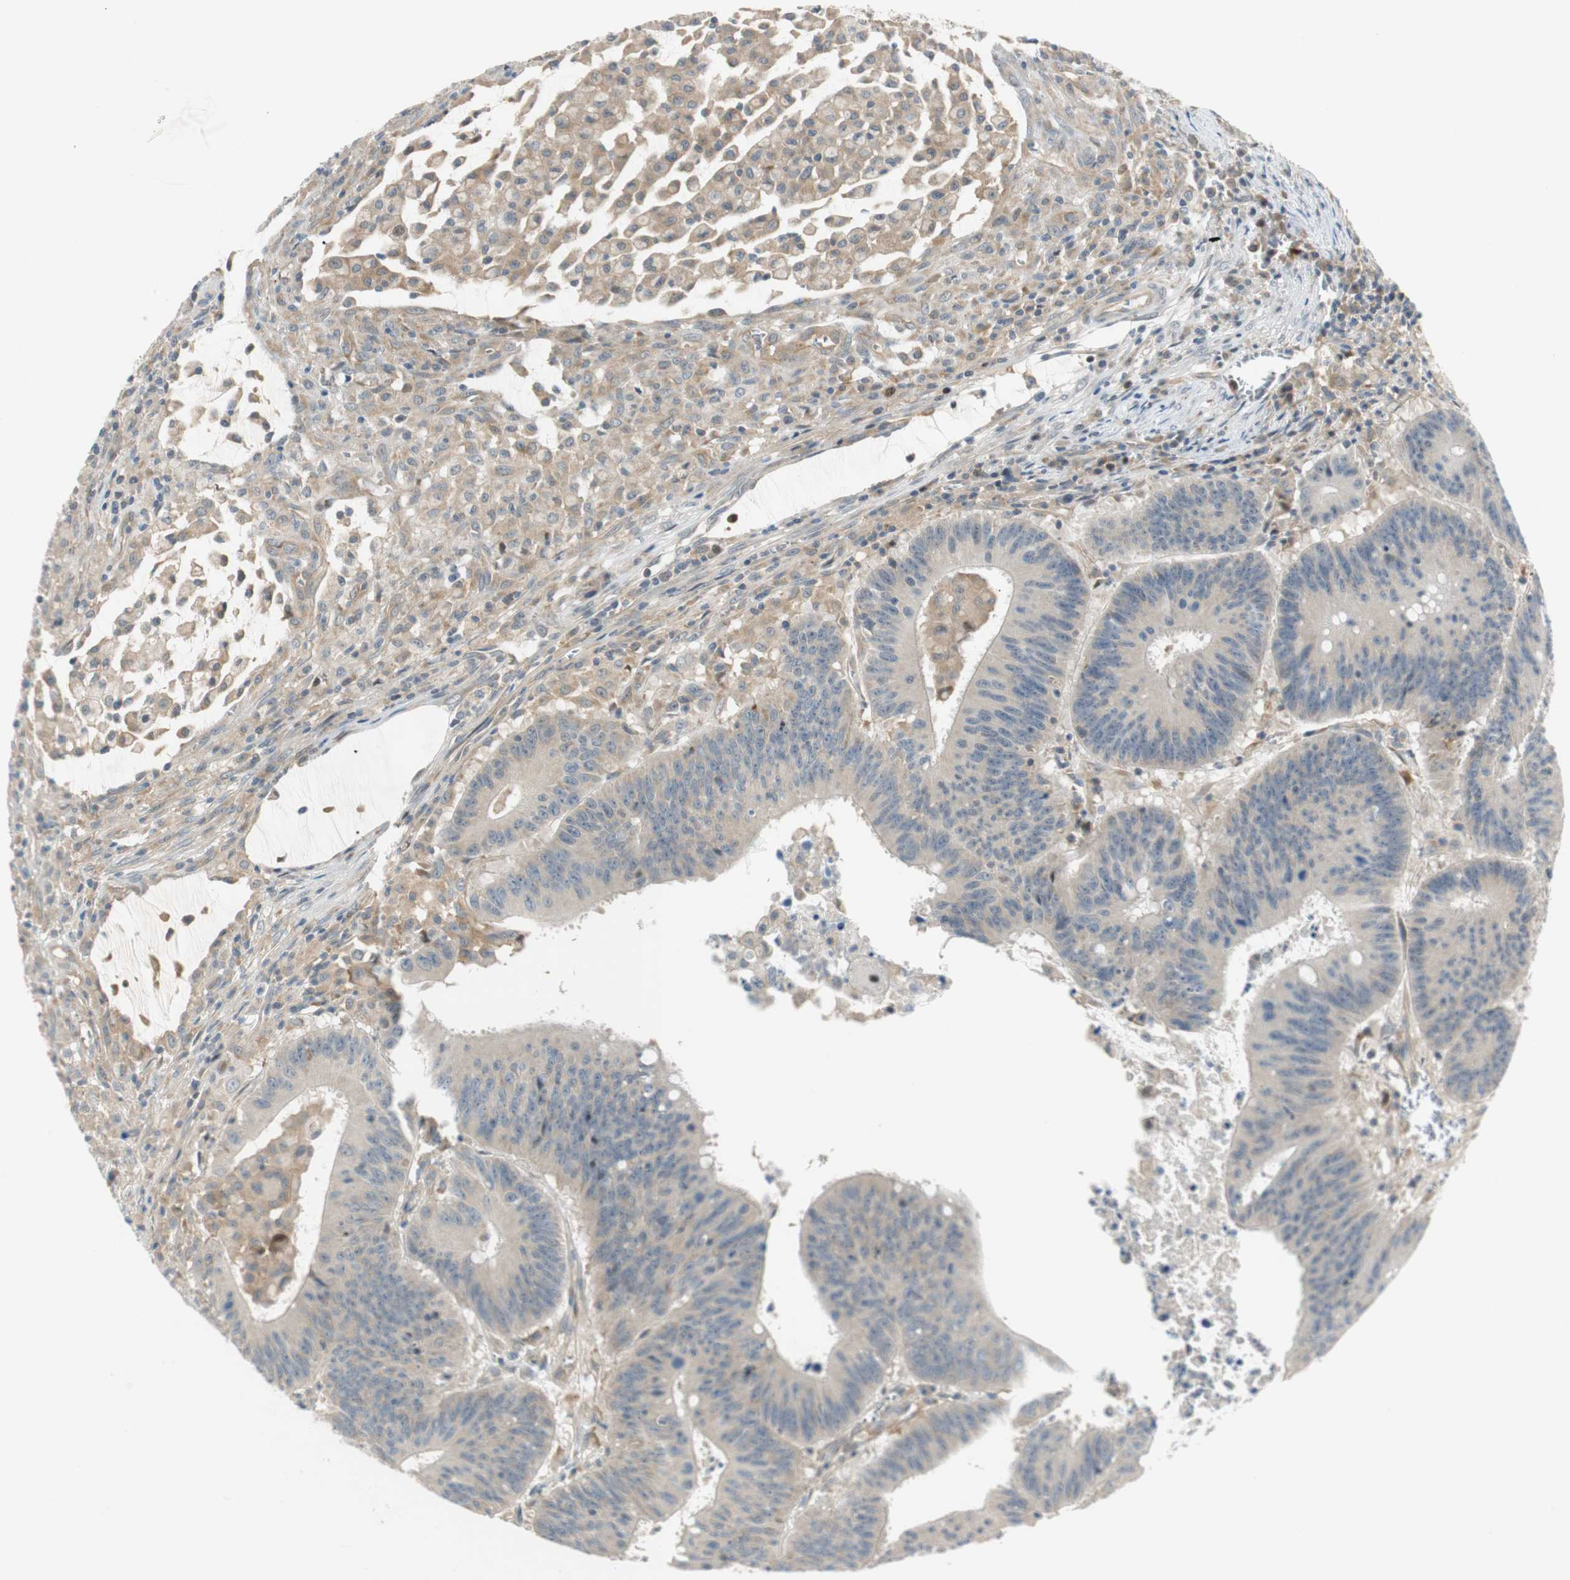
{"staining": {"intensity": "weak", "quantity": "<25%", "location": "cytoplasmic/membranous"}, "tissue": "colorectal cancer", "cell_type": "Tumor cells", "image_type": "cancer", "snomed": [{"axis": "morphology", "description": "Adenocarcinoma, NOS"}, {"axis": "topography", "description": "Colon"}], "caption": "Immunohistochemistry (IHC) micrograph of neoplastic tissue: human colorectal adenocarcinoma stained with DAB shows no significant protein positivity in tumor cells.", "gene": "GATD1", "patient": {"sex": "male", "age": 45}}